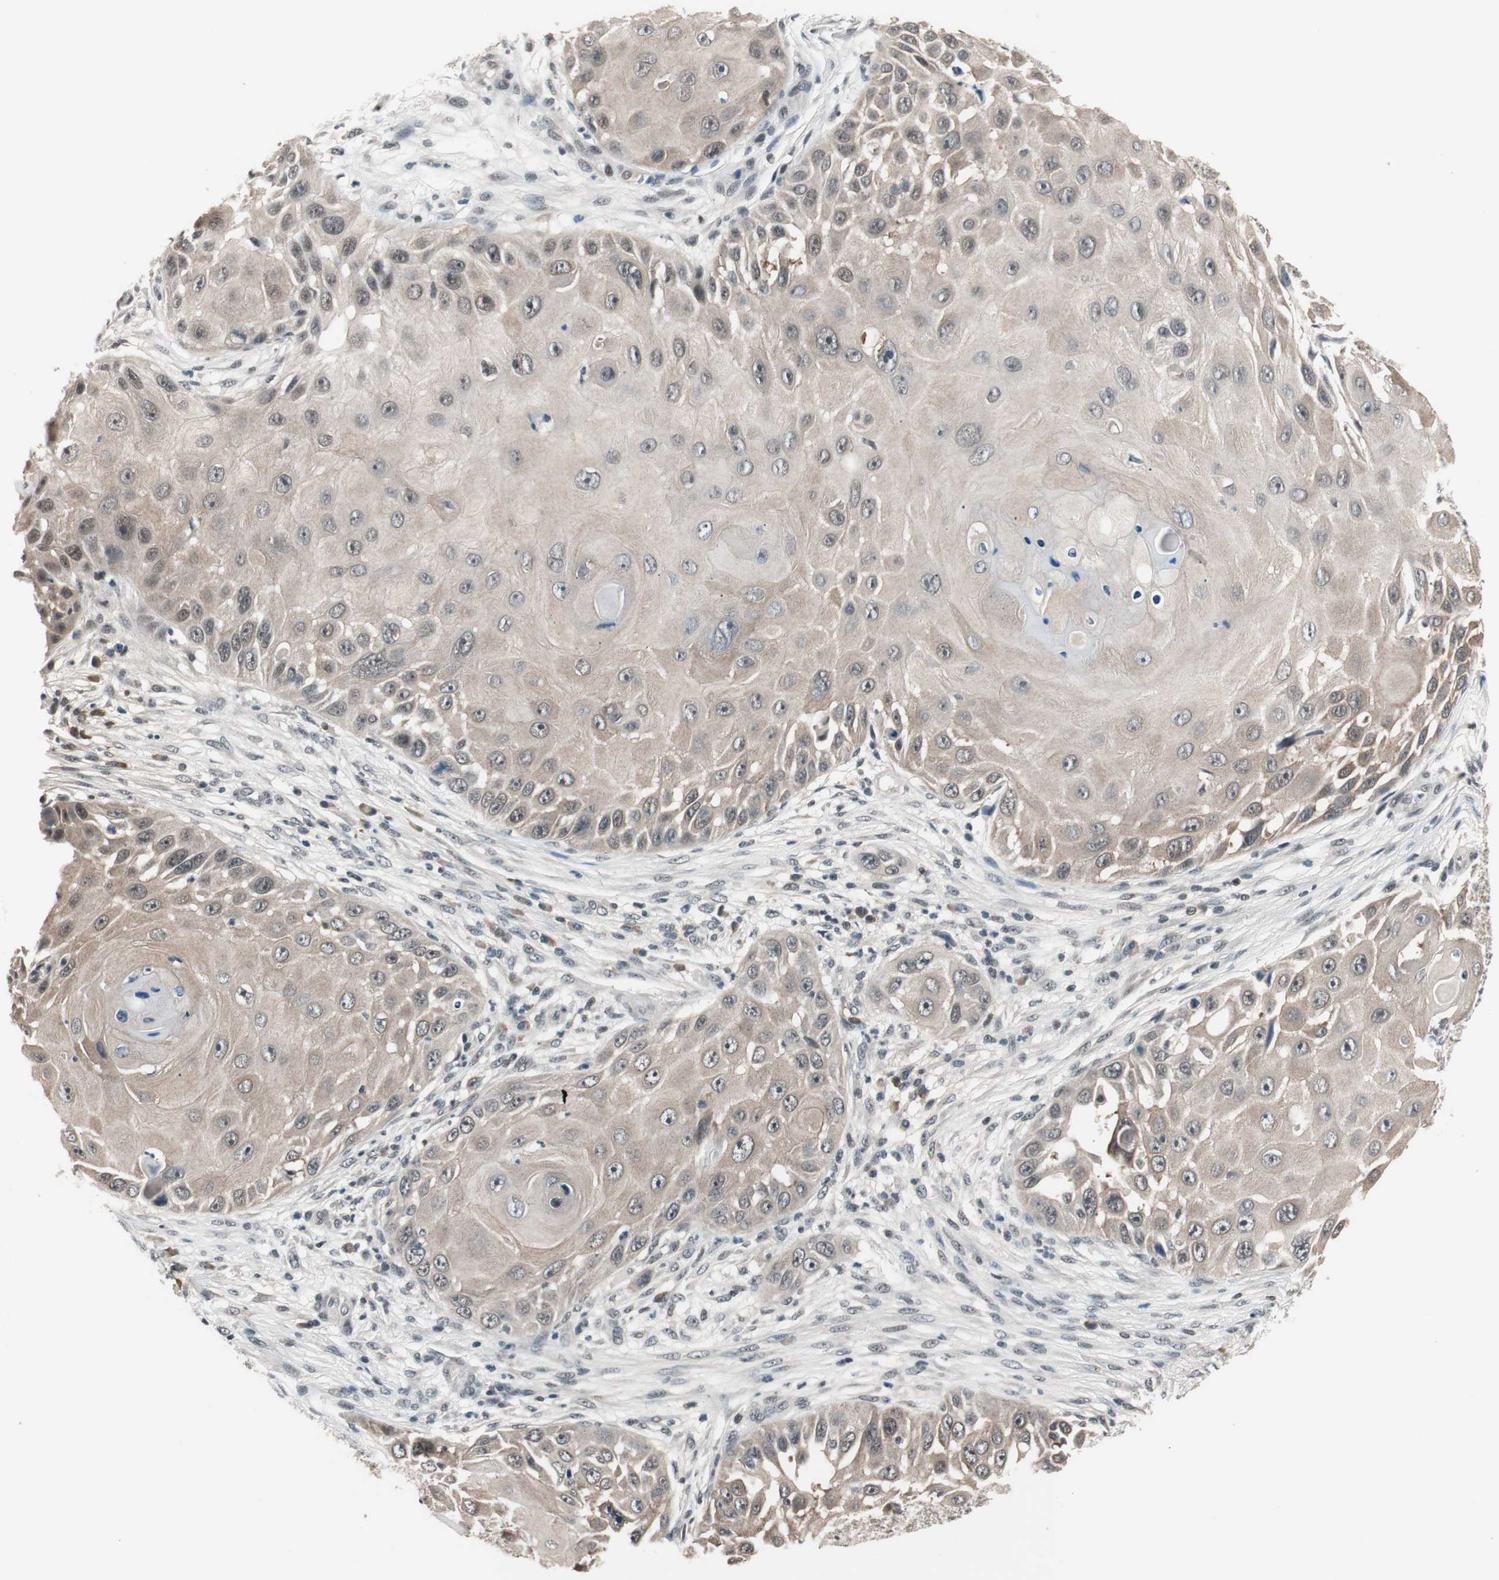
{"staining": {"intensity": "weak", "quantity": "<25%", "location": "cytoplasmic/membranous"}, "tissue": "skin cancer", "cell_type": "Tumor cells", "image_type": "cancer", "snomed": [{"axis": "morphology", "description": "Squamous cell carcinoma, NOS"}, {"axis": "topography", "description": "Skin"}], "caption": "Immunohistochemistry (IHC) of human skin squamous cell carcinoma demonstrates no expression in tumor cells.", "gene": "NFRKB", "patient": {"sex": "female", "age": 44}}